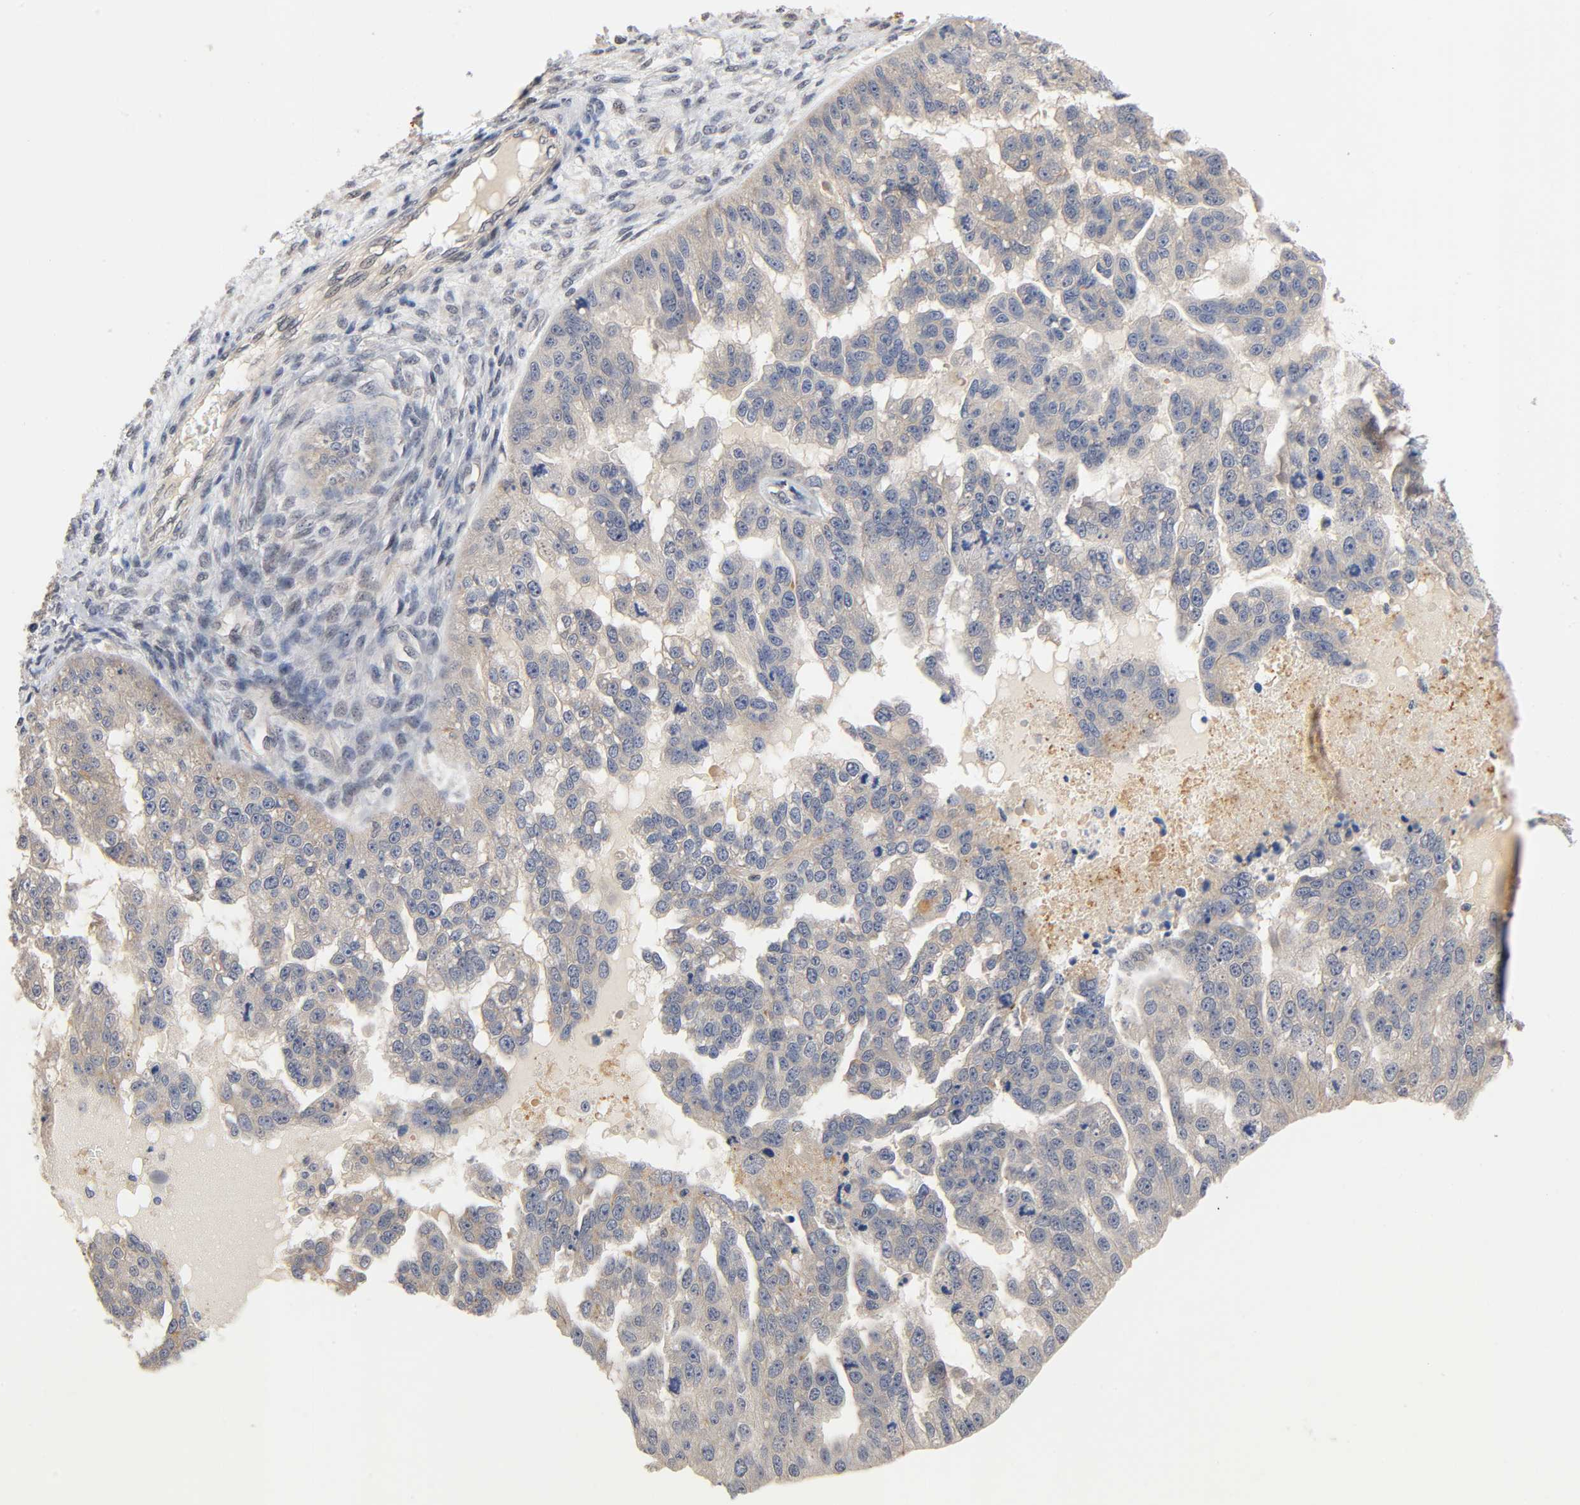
{"staining": {"intensity": "weak", "quantity": "<25%", "location": "cytoplasmic/membranous"}, "tissue": "ovarian cancer", "cell_type": "Tumor cells", "image_type": "cancer", "snomed": [{"axis": "morphology", "description": "Cystadenocarcinoma, serous, NOS"}, {"axis": "topography", "description": "Ovary"}], "caption": "IHC histopathology image of ovarian cancer (serous cystadenocarcinoma) stained for a protein (brown), which exhibits no positivity in tumor cells.", "gene": "PRKAB1", "patient": {"sex": "female", "age": 58}}